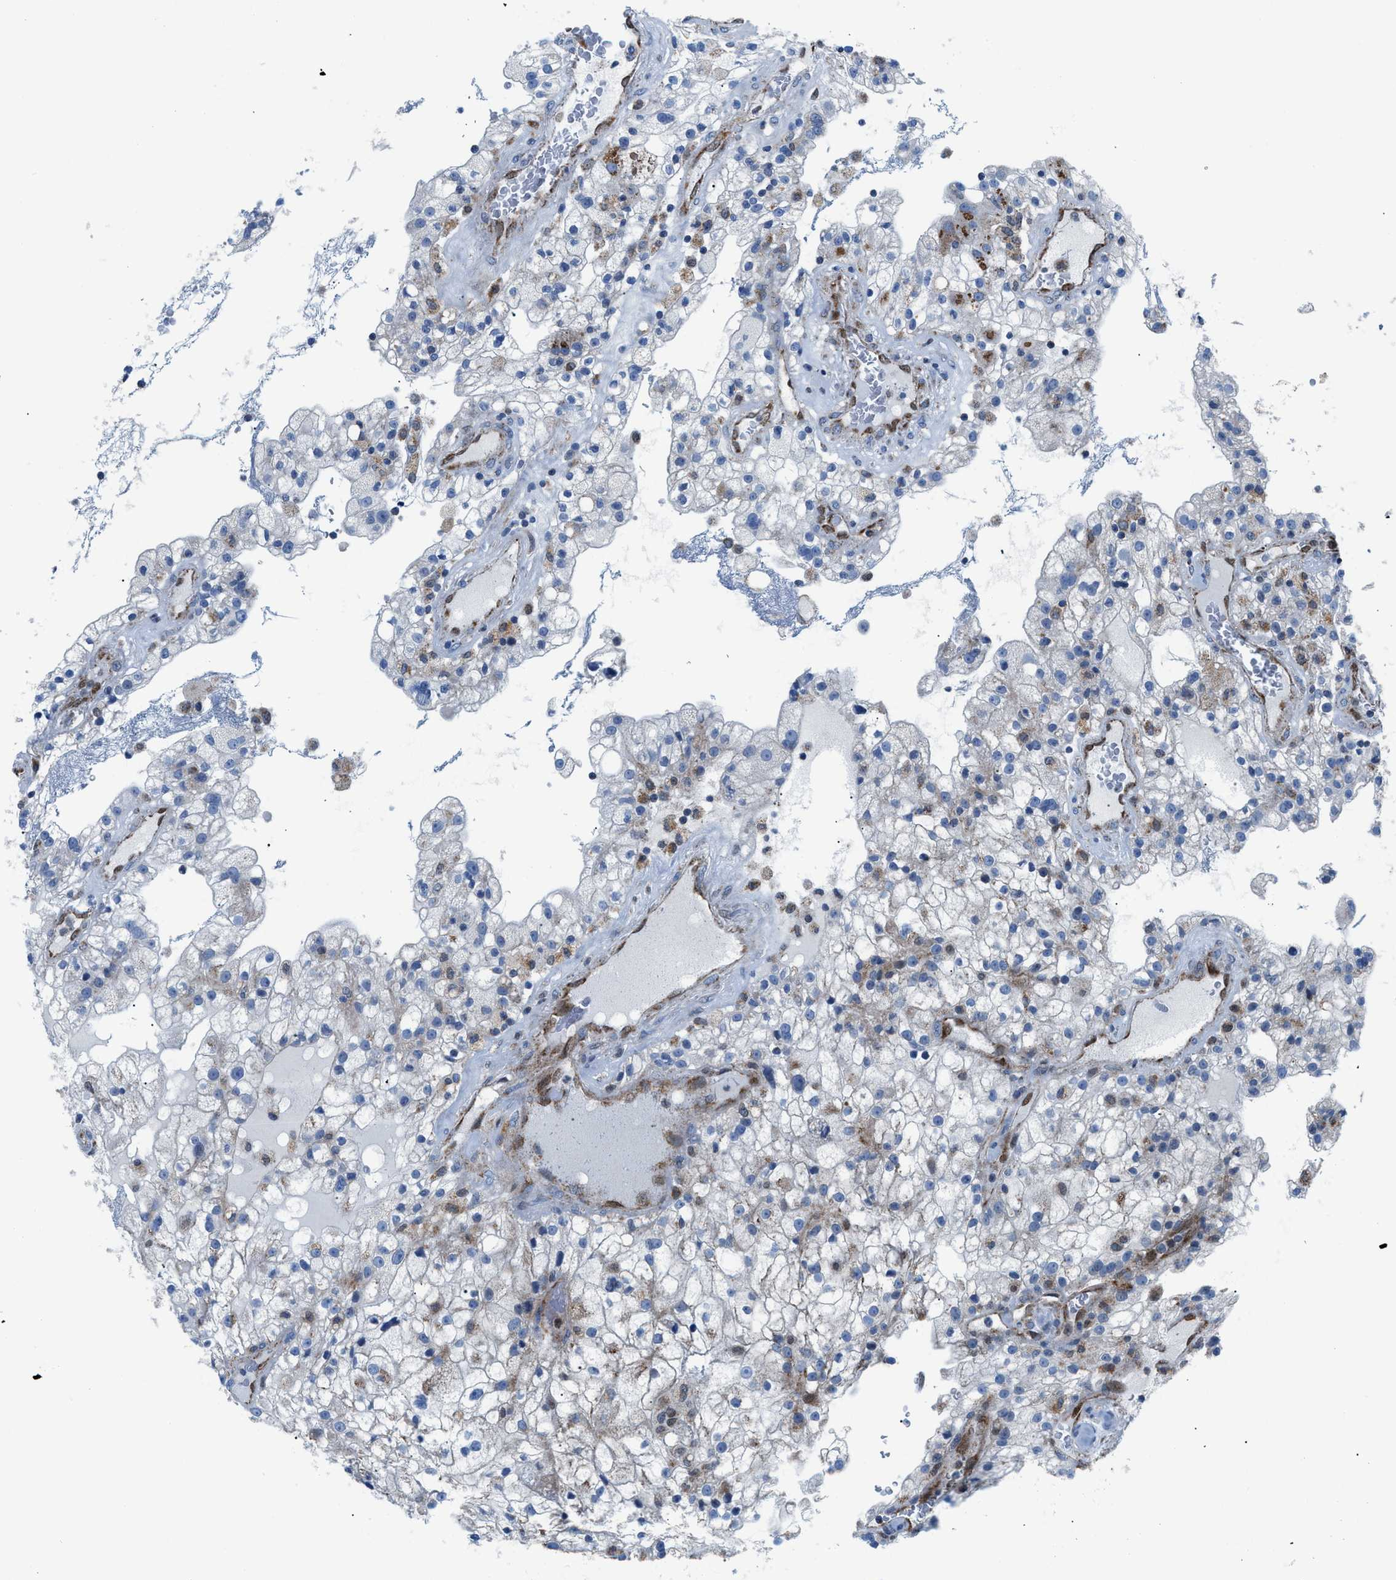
{"staining": {"intensity": "weak", "quantity": "<25%", "location": "cytoplasmic/membranous"}, "tissue": "renal cancer", "cell_type": "Tumor cells", "image_type": "cancer", "snomed": [{"axis": "morphology", "description": "Adenocarcinoma, NOS"}, {"axis": "topography", "description": "Kidney"}], "caption": "Human renal cancer stained for a protein using immunohistochemistry reveals no staining in tumor cells.", "gene": "LMO2", "patient": {"sex": "female", "age": 52}}